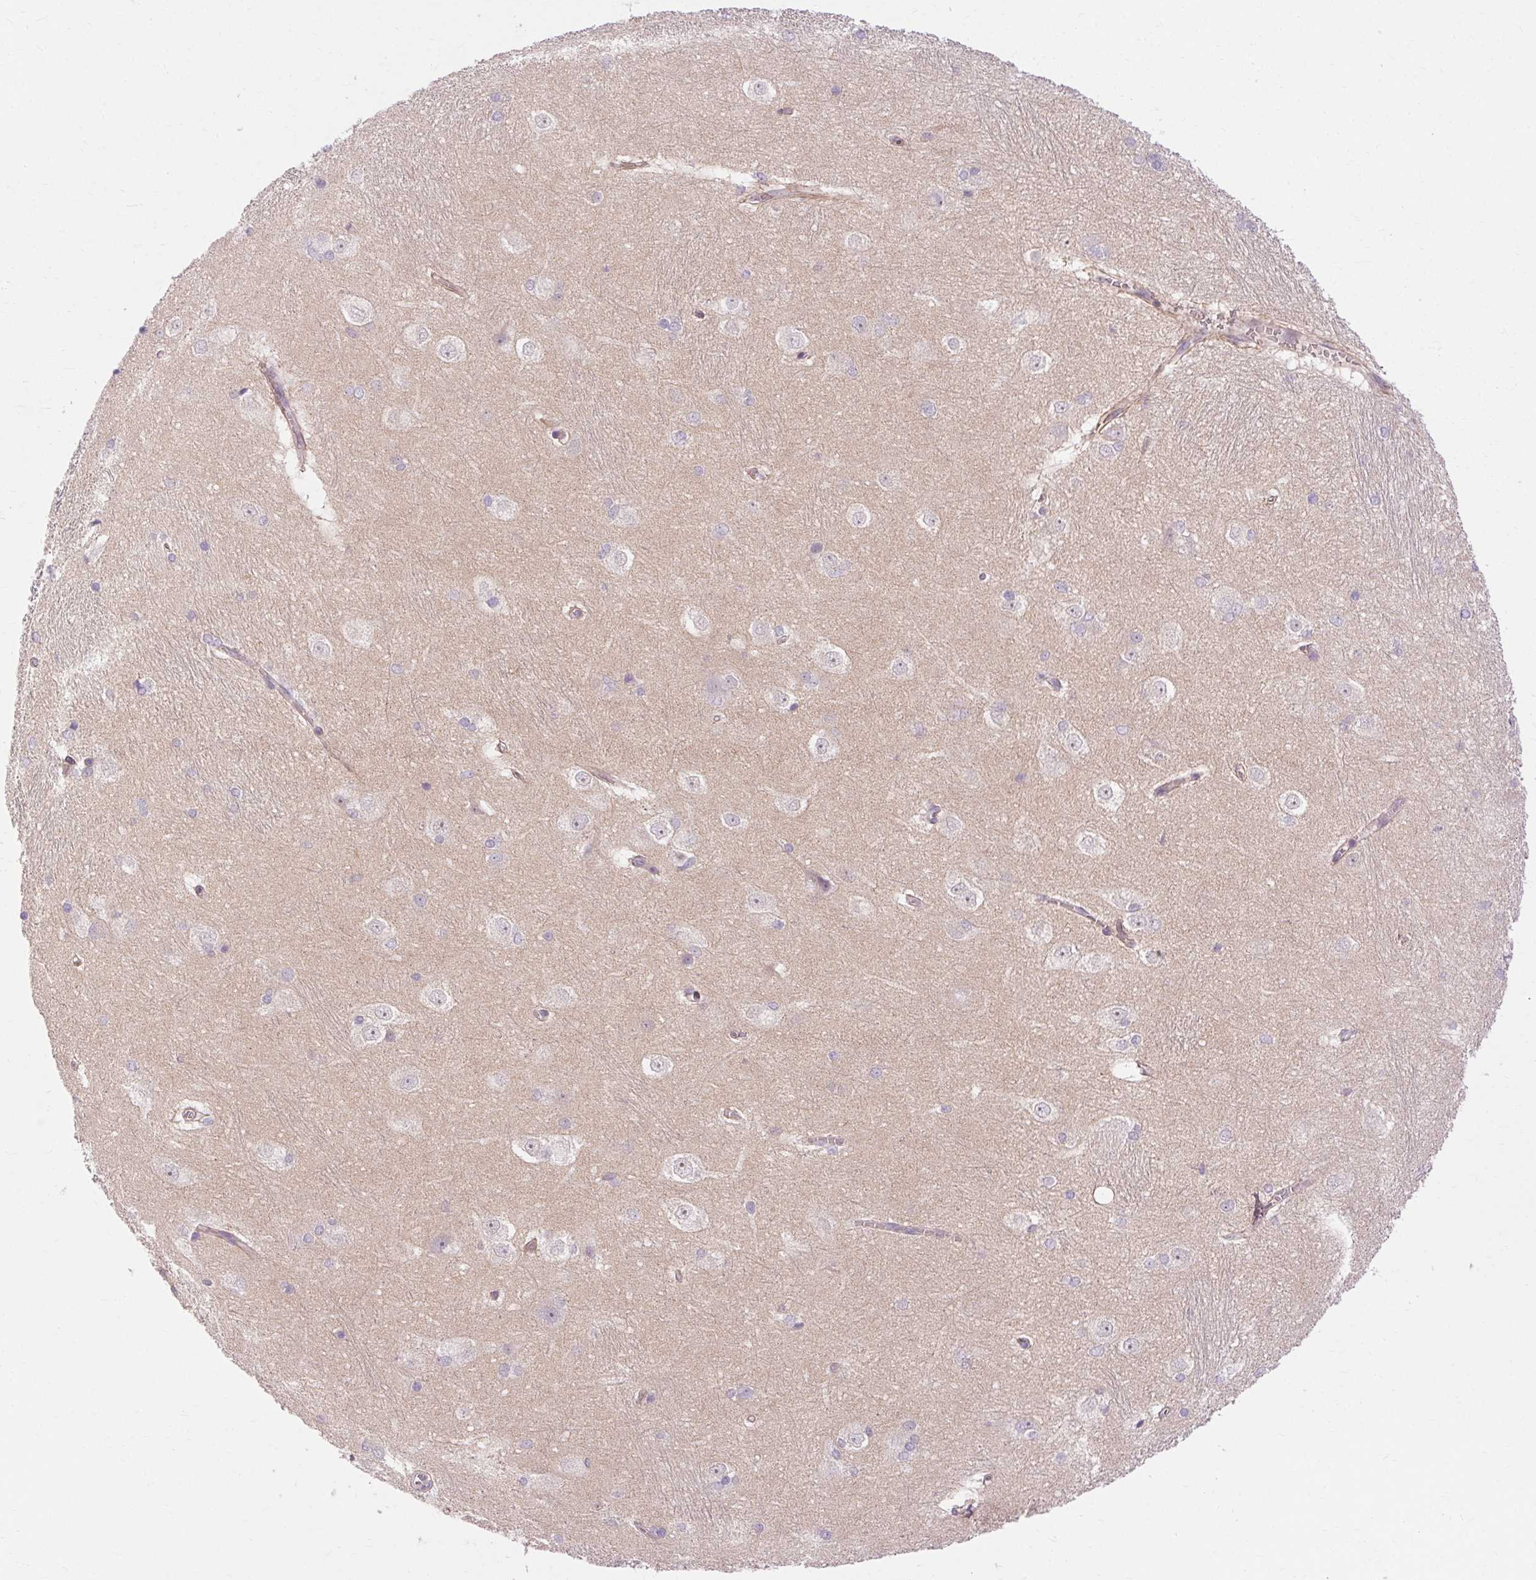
{"staining": {"intensity": "negative", "quantity": "none", "location": "none"}, "tissue": "hippocampus", "cell_type": "Glial cells", "image_type": "normal", "snomed": [{"axis": "morphology", "description": "Normal tissue, NOS"}, {"axis": "topography", "description": "Cerebral cortex"}, {"axis": "topography", "description": "Hippocampus"}], "caption": "Immunohistochemistry of benign human hippocampus shows no expression in glial cells.", "gene": "TM6SF1", "patient": {"sex": "female", "age": 19}}